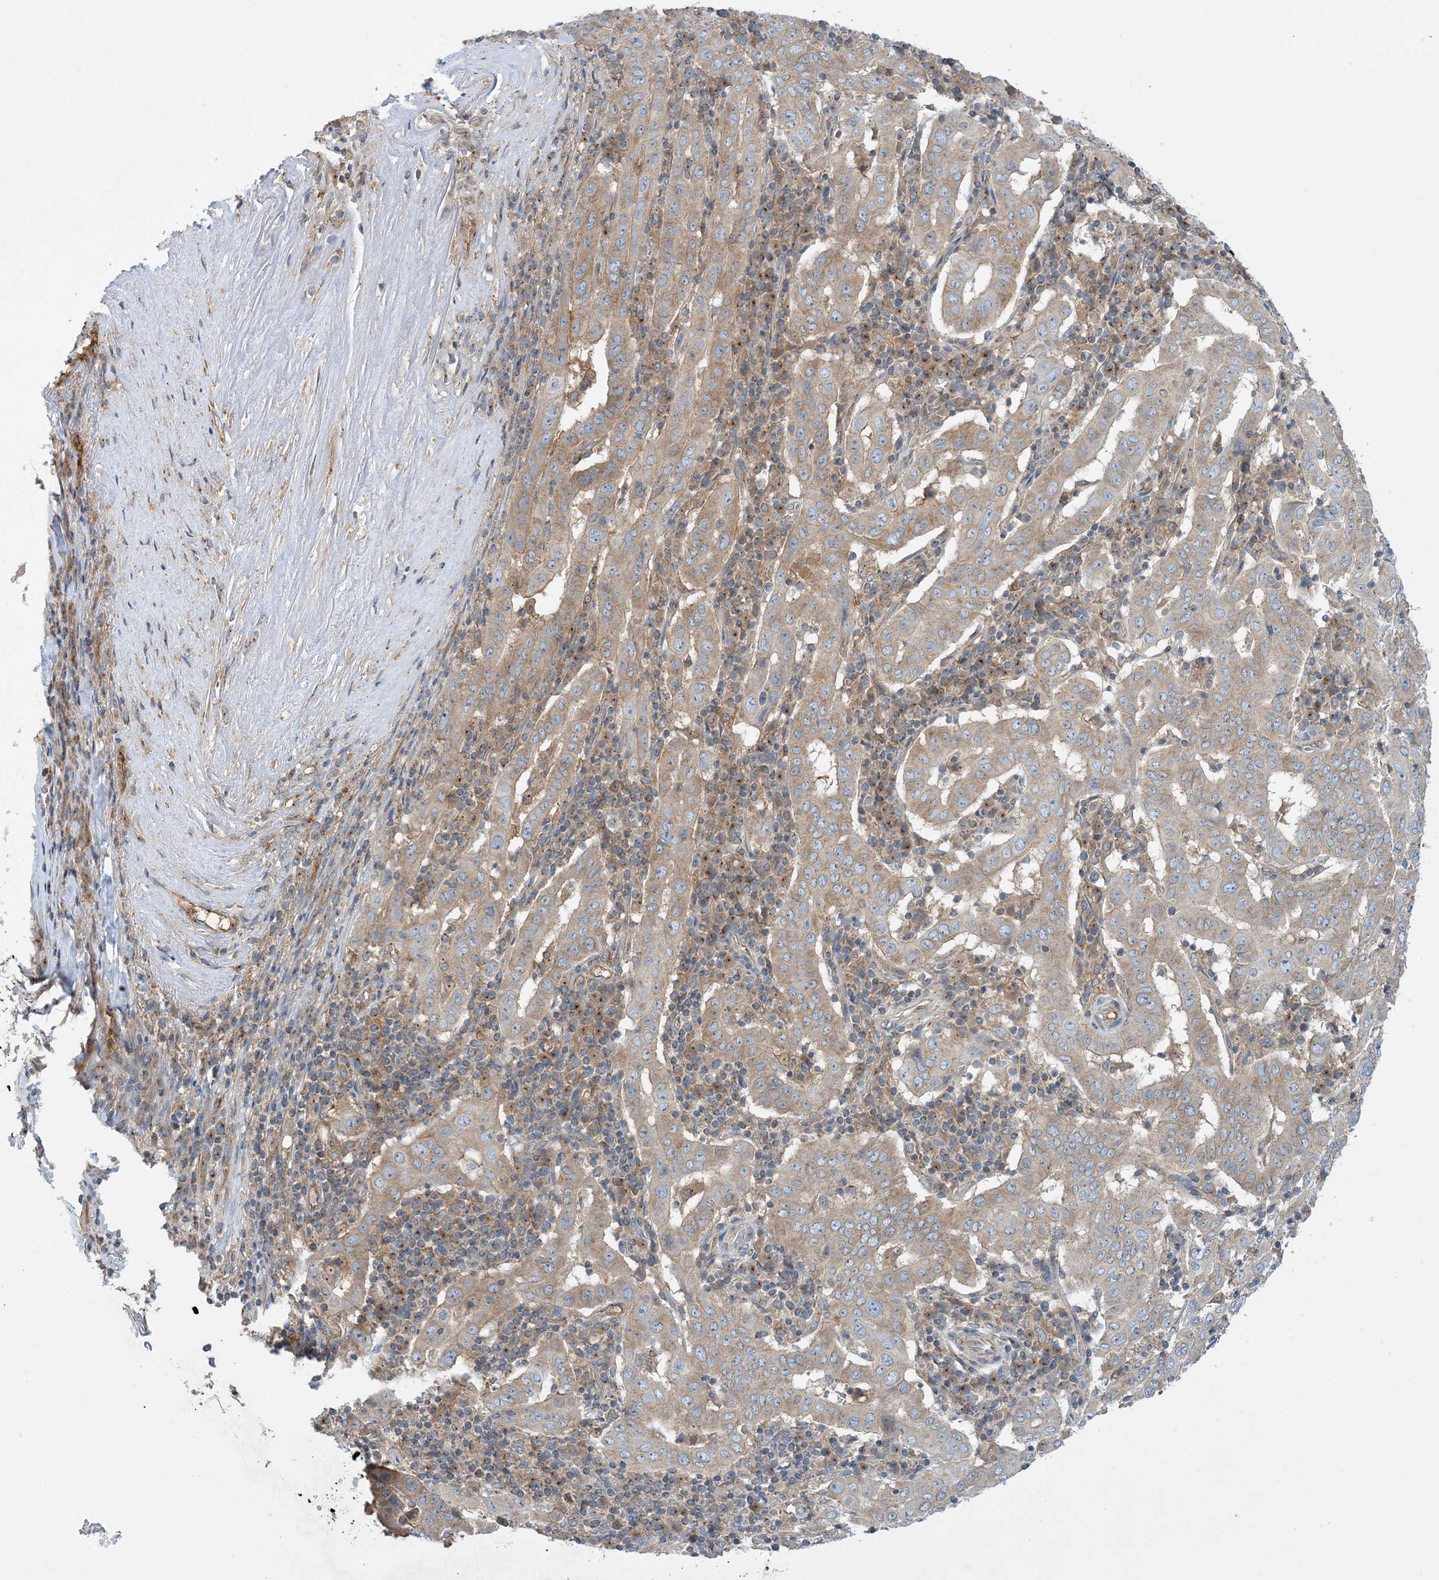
{"staining": {"intensity": "weak", "quantity": "25%-75%", "location": "cytoplasmic/membranous"}, "tissue": "pancreatic cancer", "cell_type": "Tumor cells", "image_type": "cancer", "snomed": [{"axis": "morphology", "description": "Adenocarcinoma, NOS"}, {"axis": "topography", "description": "Pancreas"}], "caption": "A low amount of weak cytoplasmic/membranous positivity is identified in about 25%-75% of tumor cells in pancreatic cancer tissue.", "gene": "SIDT1", "patient": {"sex": "male", "age": 63}}